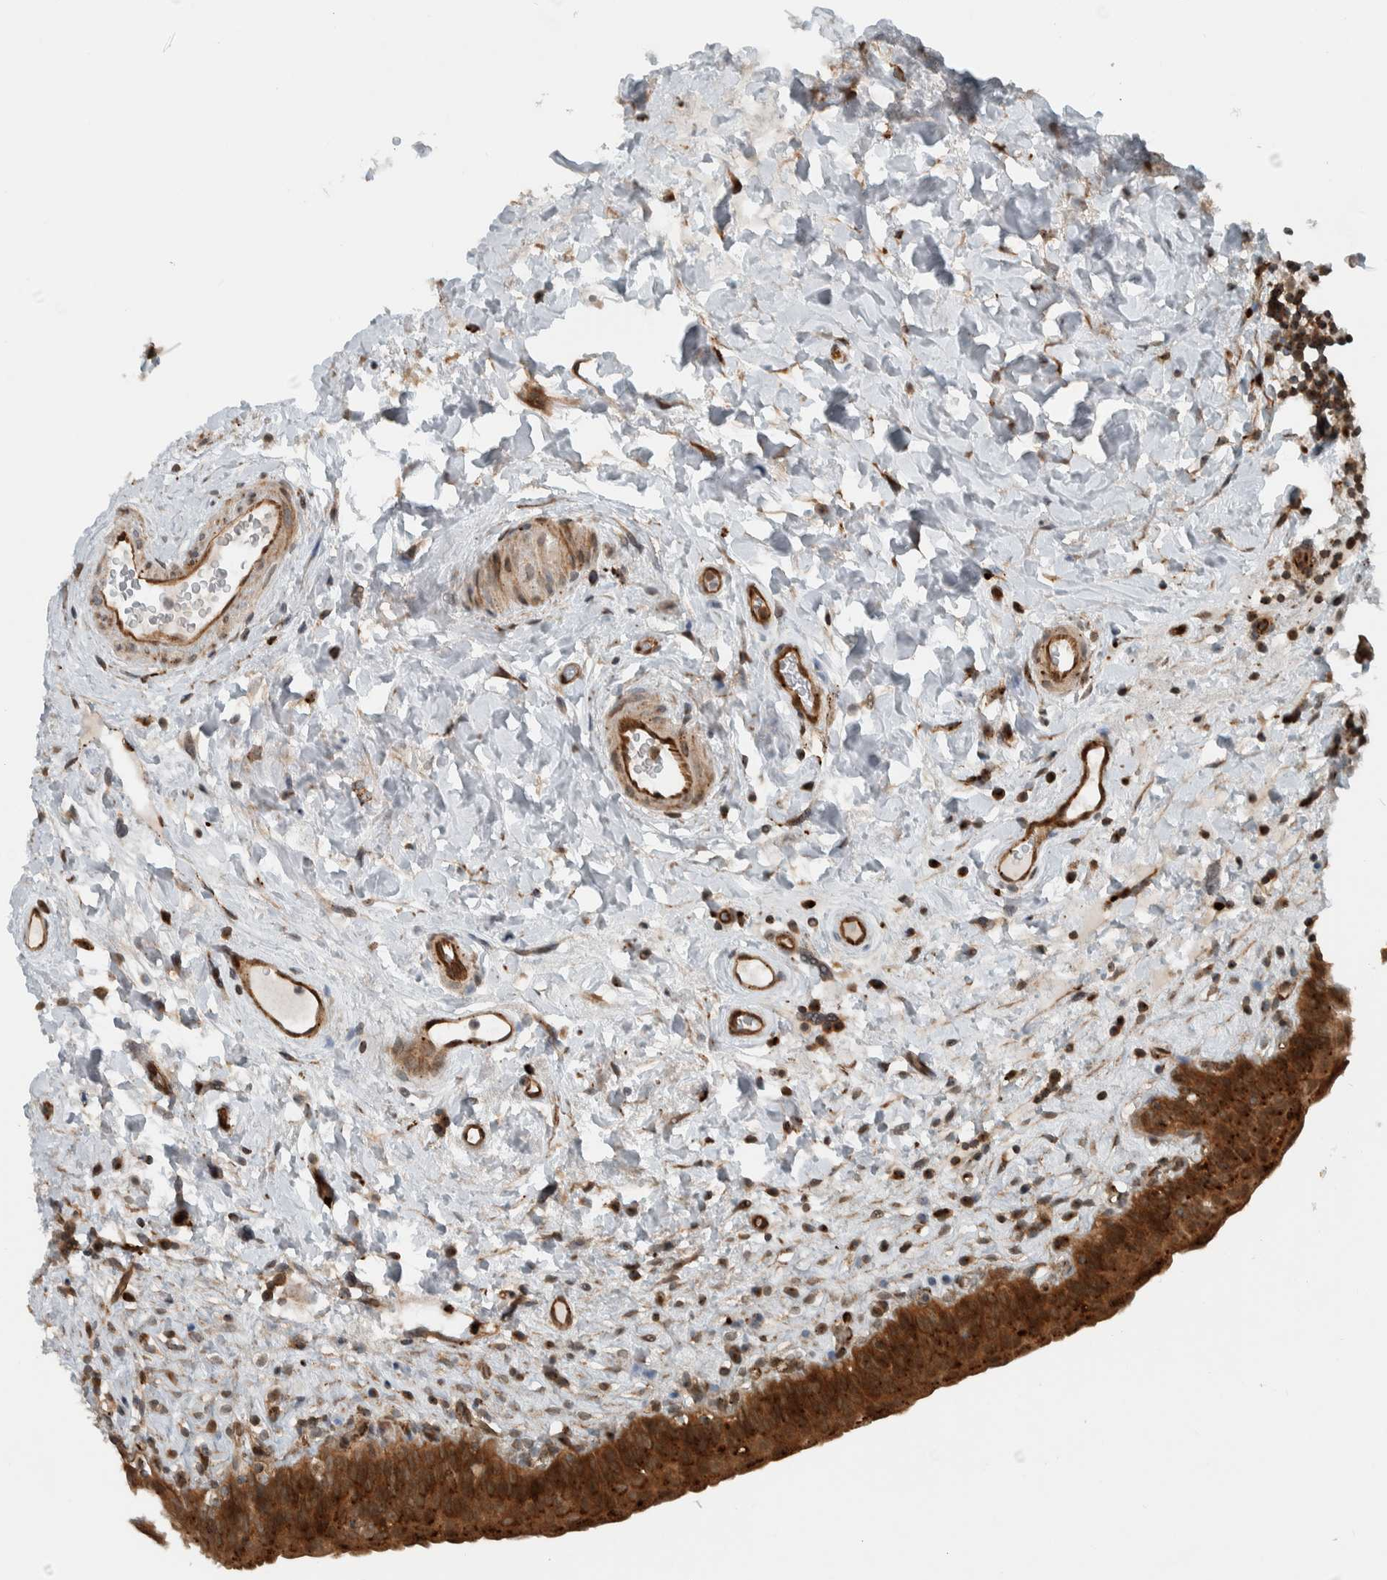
{"staining": {"intensity": "strong", "quantity": ">75%", "location": "cytoplasmic/membranous,nuclear"}, "tissue": "urinary bladder", "cell_type": "Urothelial cells", "image_type": "normal", "snomed": [{"axis": "morphology", "description": "Normal tissue, NOS"}, {"axis": "topography", "description": "Urinary bladder"}], "caption": "Urinary bladder stained for a protein (brown) shows strong cytoplasmic/membranous,nuclear positive expression in approximately >75% of urothelial cells.", "gene": "GIGYF1", "patient": {"sex": "male", "age": 83}}